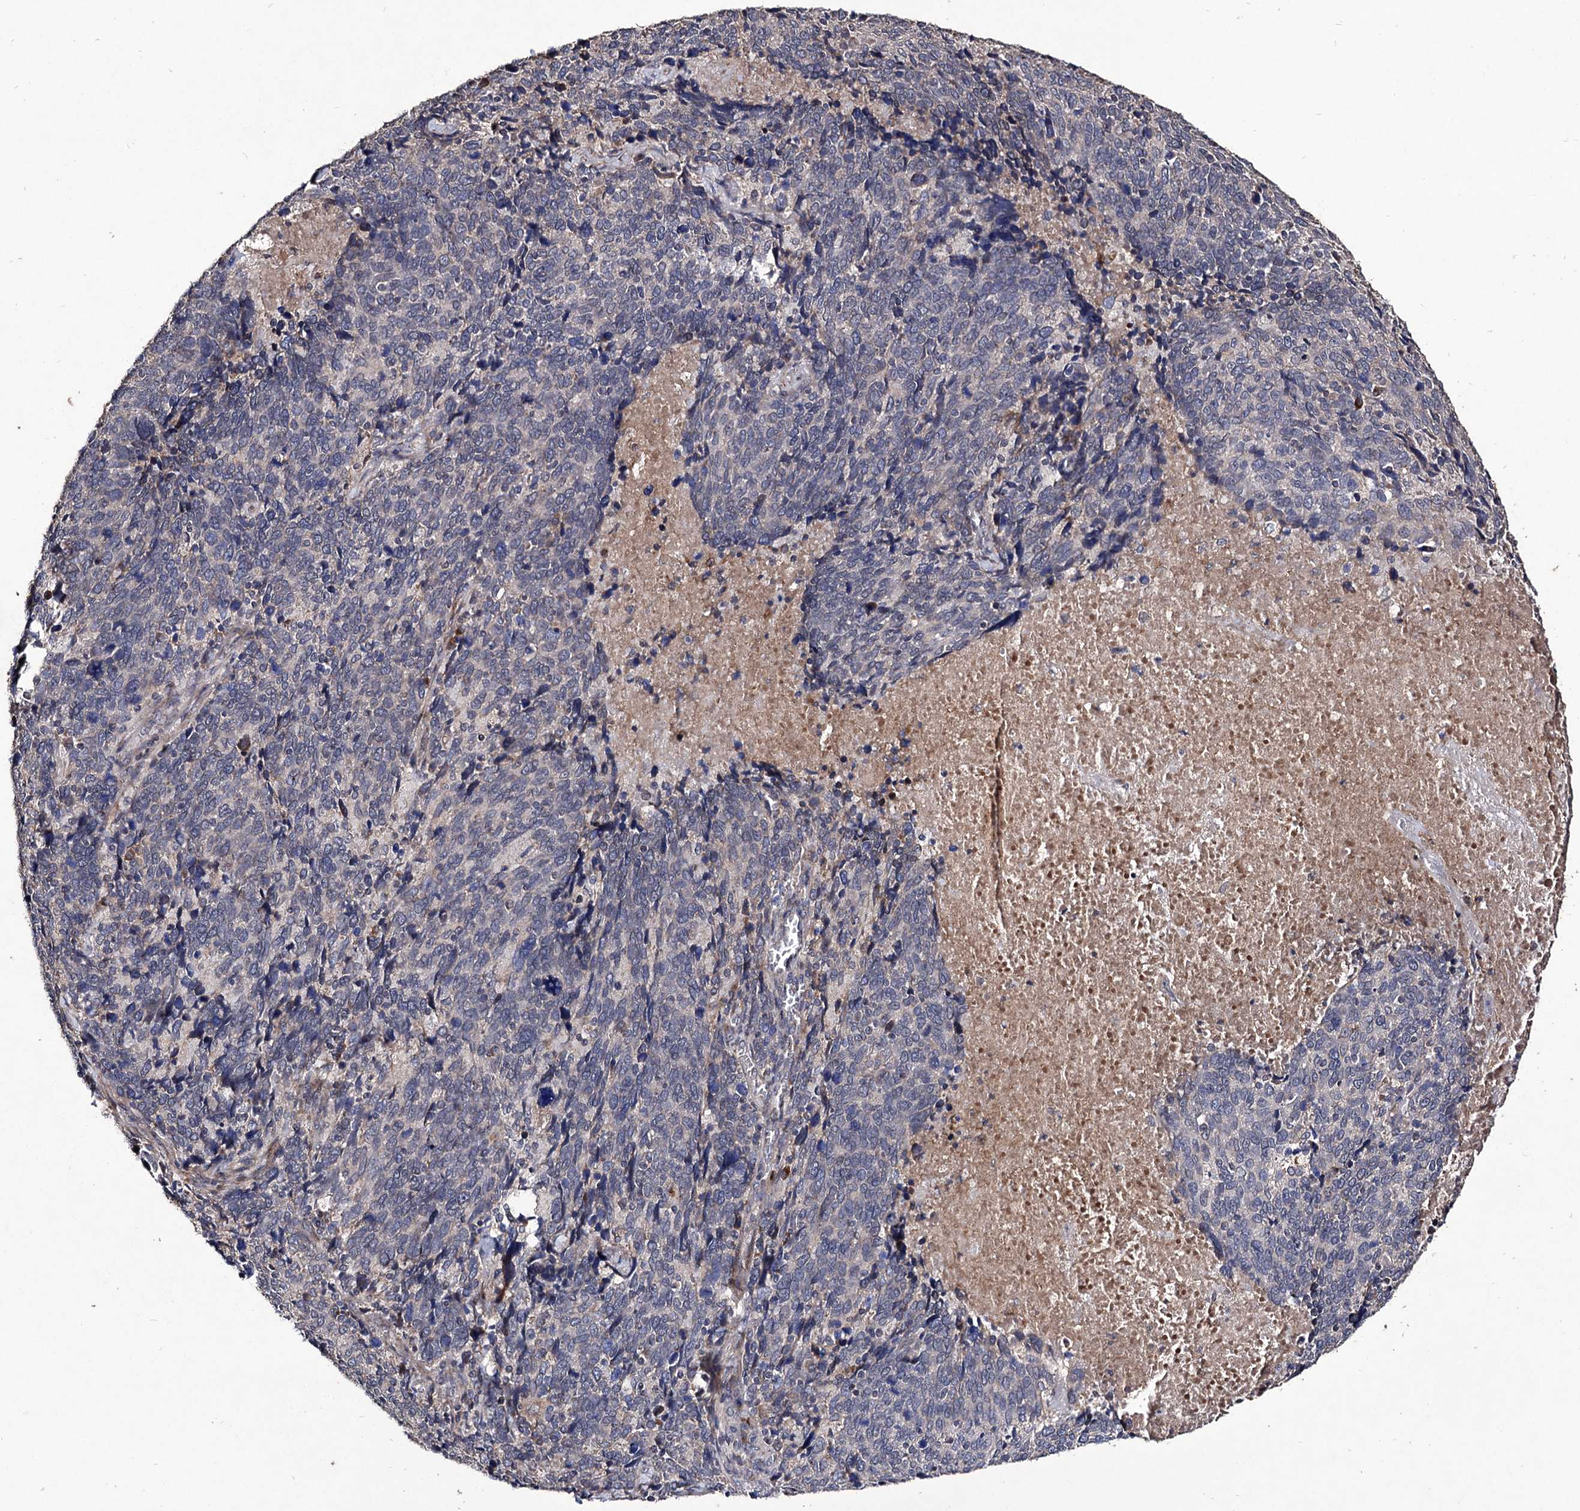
{"staining": {"intensity": "negative", "quantity": "none", "location": "none"}, "tissue": "cervical cancer", "cell_type": "Tumor cells", "image_type": "cancer", "snomed": [{"axis": "morphology", "description": "Squamous cell carcinoma, NOS"}, {"axis": "topography", "description": "Cervix"}], "caption": "A high-resolution image shows immunohistochemistry (IHC) staining of cervical cancer, which displays no significant positivity in tumor cells.", "gene": "MYO1H", "patient": {"sex": "female", "age": 41}}